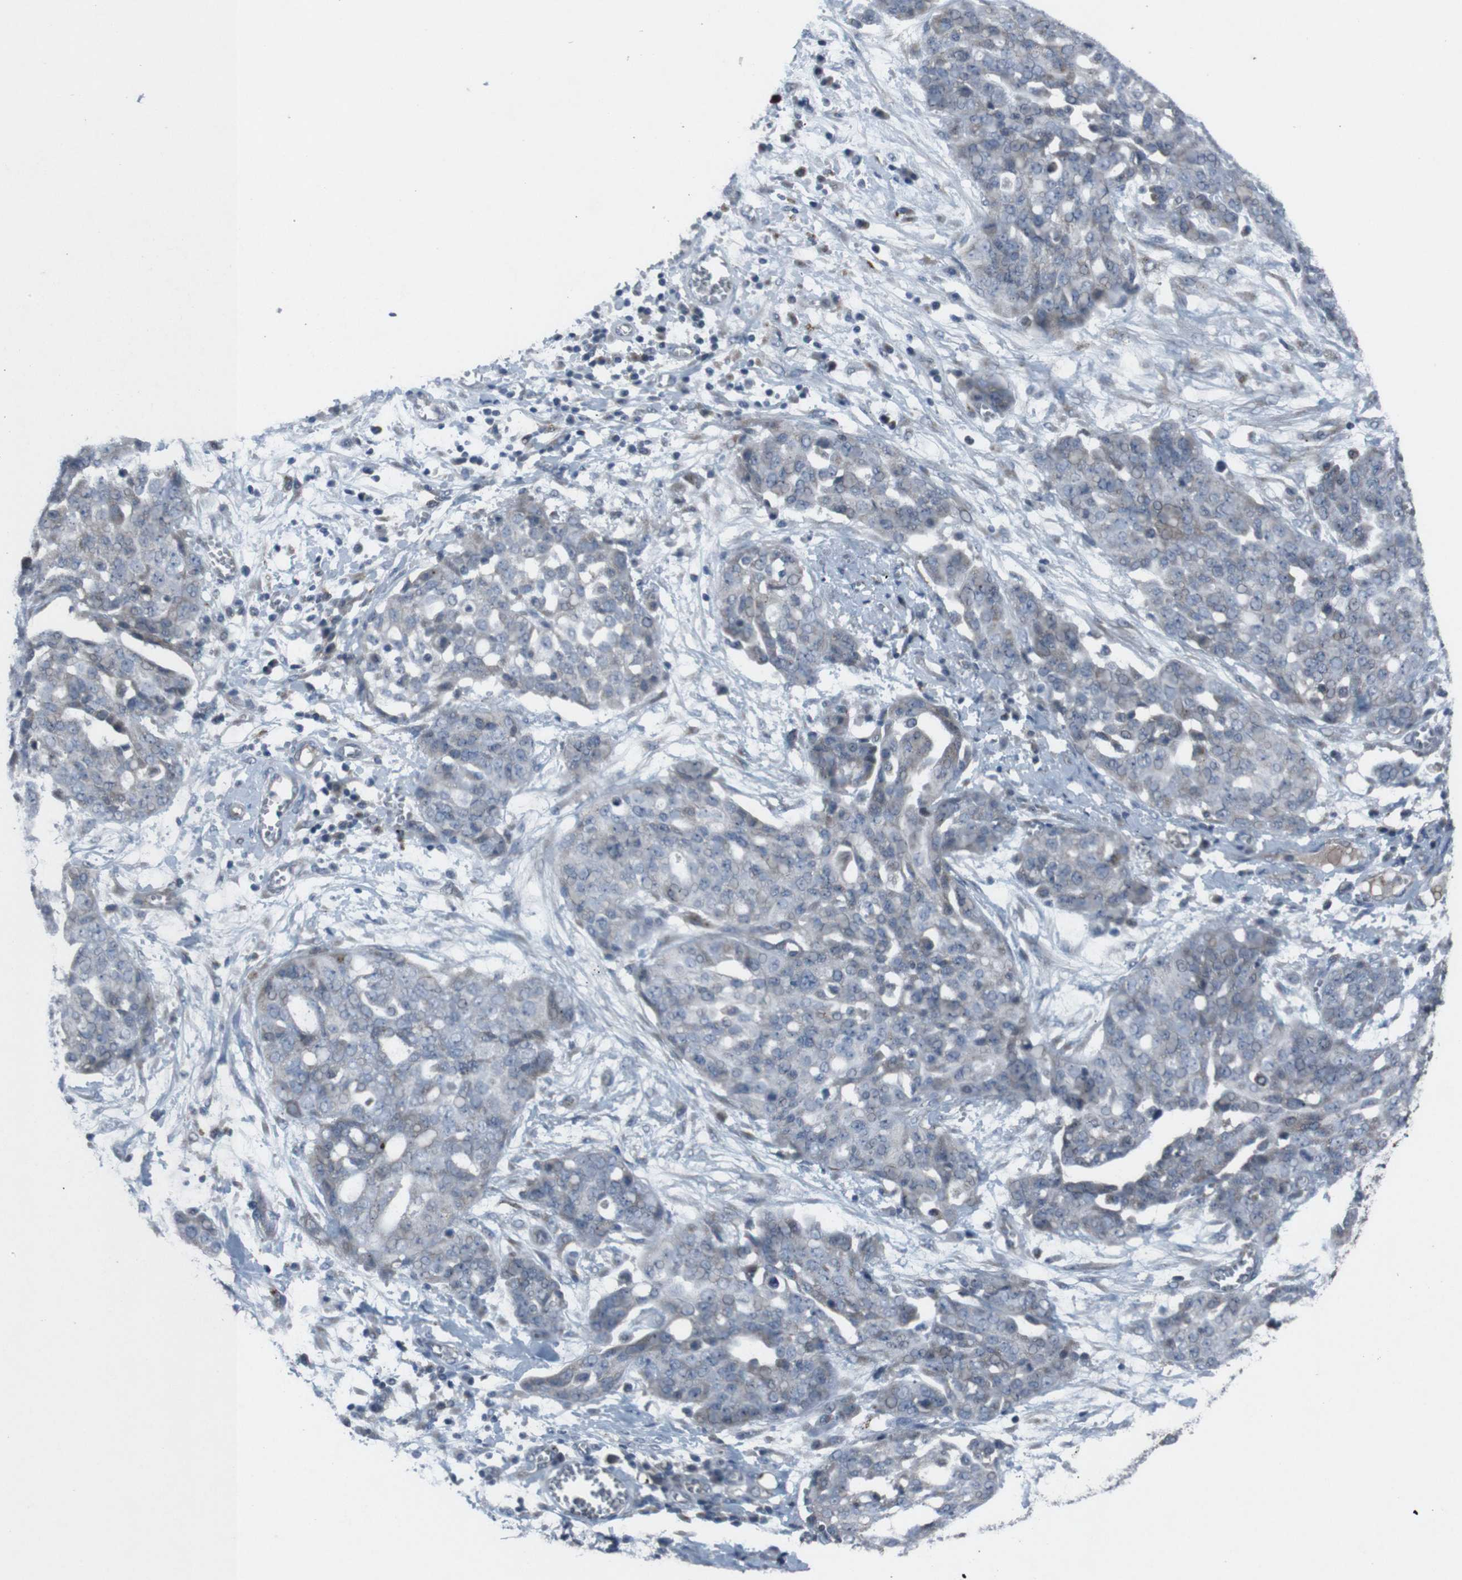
{"staining": {"intensity": "weak", "quantity": "<25%", "location": "cytoplasmic/membranous"}, "tissue": "ovarian cancer", "cell_type": "Tumor cells", "image_type": "cancer", "snomed": [{"axis": "morphology", "description": "Cystadenocarcinoma, serous, NOS"}, {"axis": "topography", "description": "Soft tissue"}, {"axis": "topography", "description": "Ovary"}], "caption": "Tumor cells show no significant protein positivity in ovarian serous cystadenocarcinoma.", "gene": "EFNA5", "patient": {"sex": "female", "age": 57}}